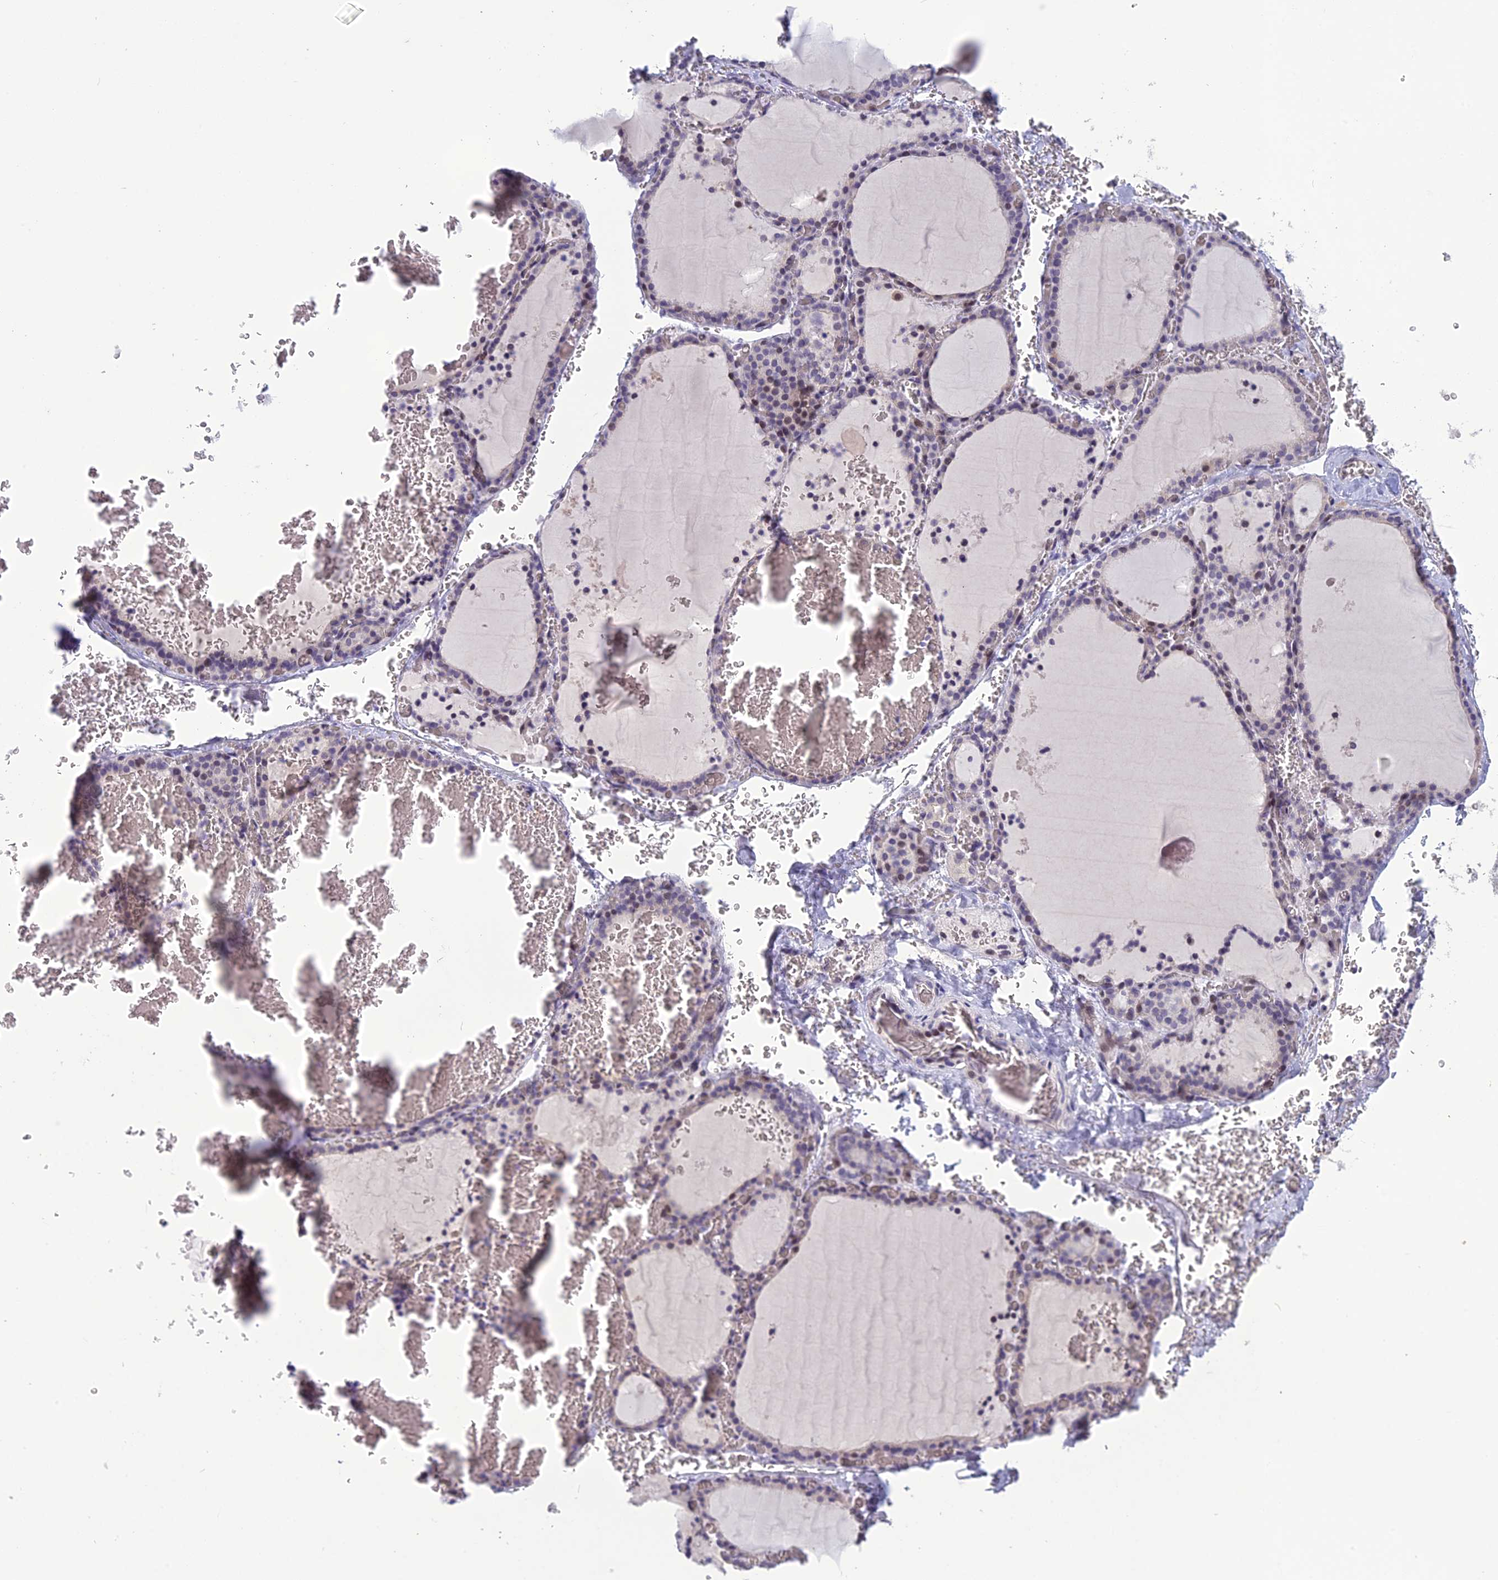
{"staining": {"intensity": "weak", "quantity": "<25%", "location": "cytoplasmic/membranous"}, "tissue": "thyroid gland", "cell_type": "Glandular cells", "image_type": "normal", "snomed": [{"axis": "morphology", "description": "Normal tissue, NOS"}, {"axis": "topography", "description": "Thyroid gland"}], "caption": "Immunohistochemistry (IHC) micrograph of unremarkable thyroid gland: human thyroid gland stained with DAB exhibits no significant protein staining in glandular cells.", "gene": "TMEM134", "patient": {"sex": "female", "age": 39}}